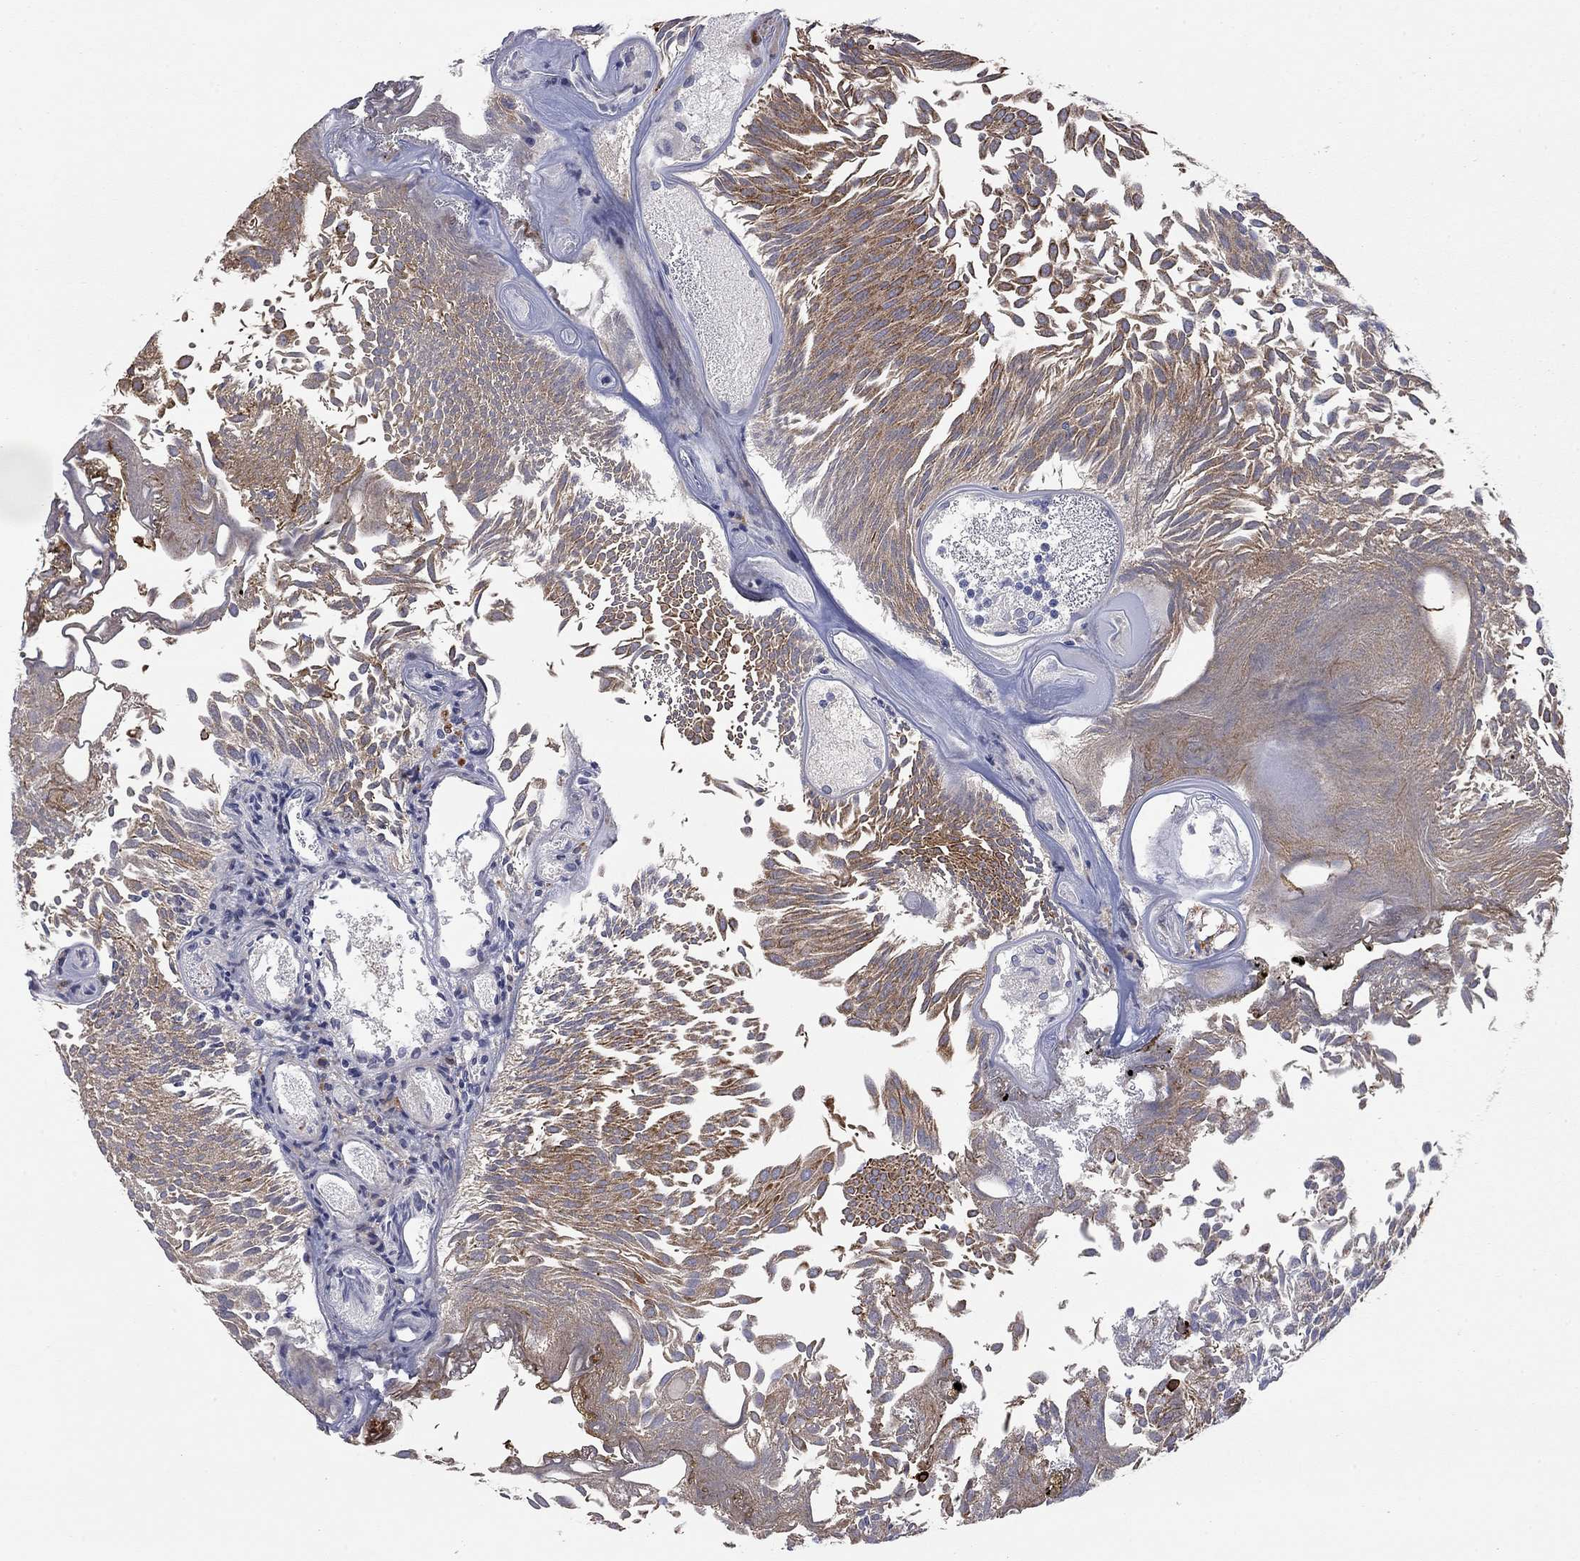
{"staining": {"intensity": "moderate", "quantity": "25%-75%", "location": "cytoplasmic/membranous"}, "tissue": "urothelial cancer", "cell_type": "Tumor cells", "image_type": "cancer", "snomed": [{"axis": "morphology", "description": "Urothelial carcinoma, Low grade"}, {"axis": "topography", "description": "Urinary bladder"}], "caption": "Human urothelial carcinoma (low-grade) stained for a protein (brown) reveals moderate cytoplasmic/membranous positive positivity in about 25%-75% of tumor cells.", "gene": "IDS", "patient": {"sex": "male", "age": 52}}